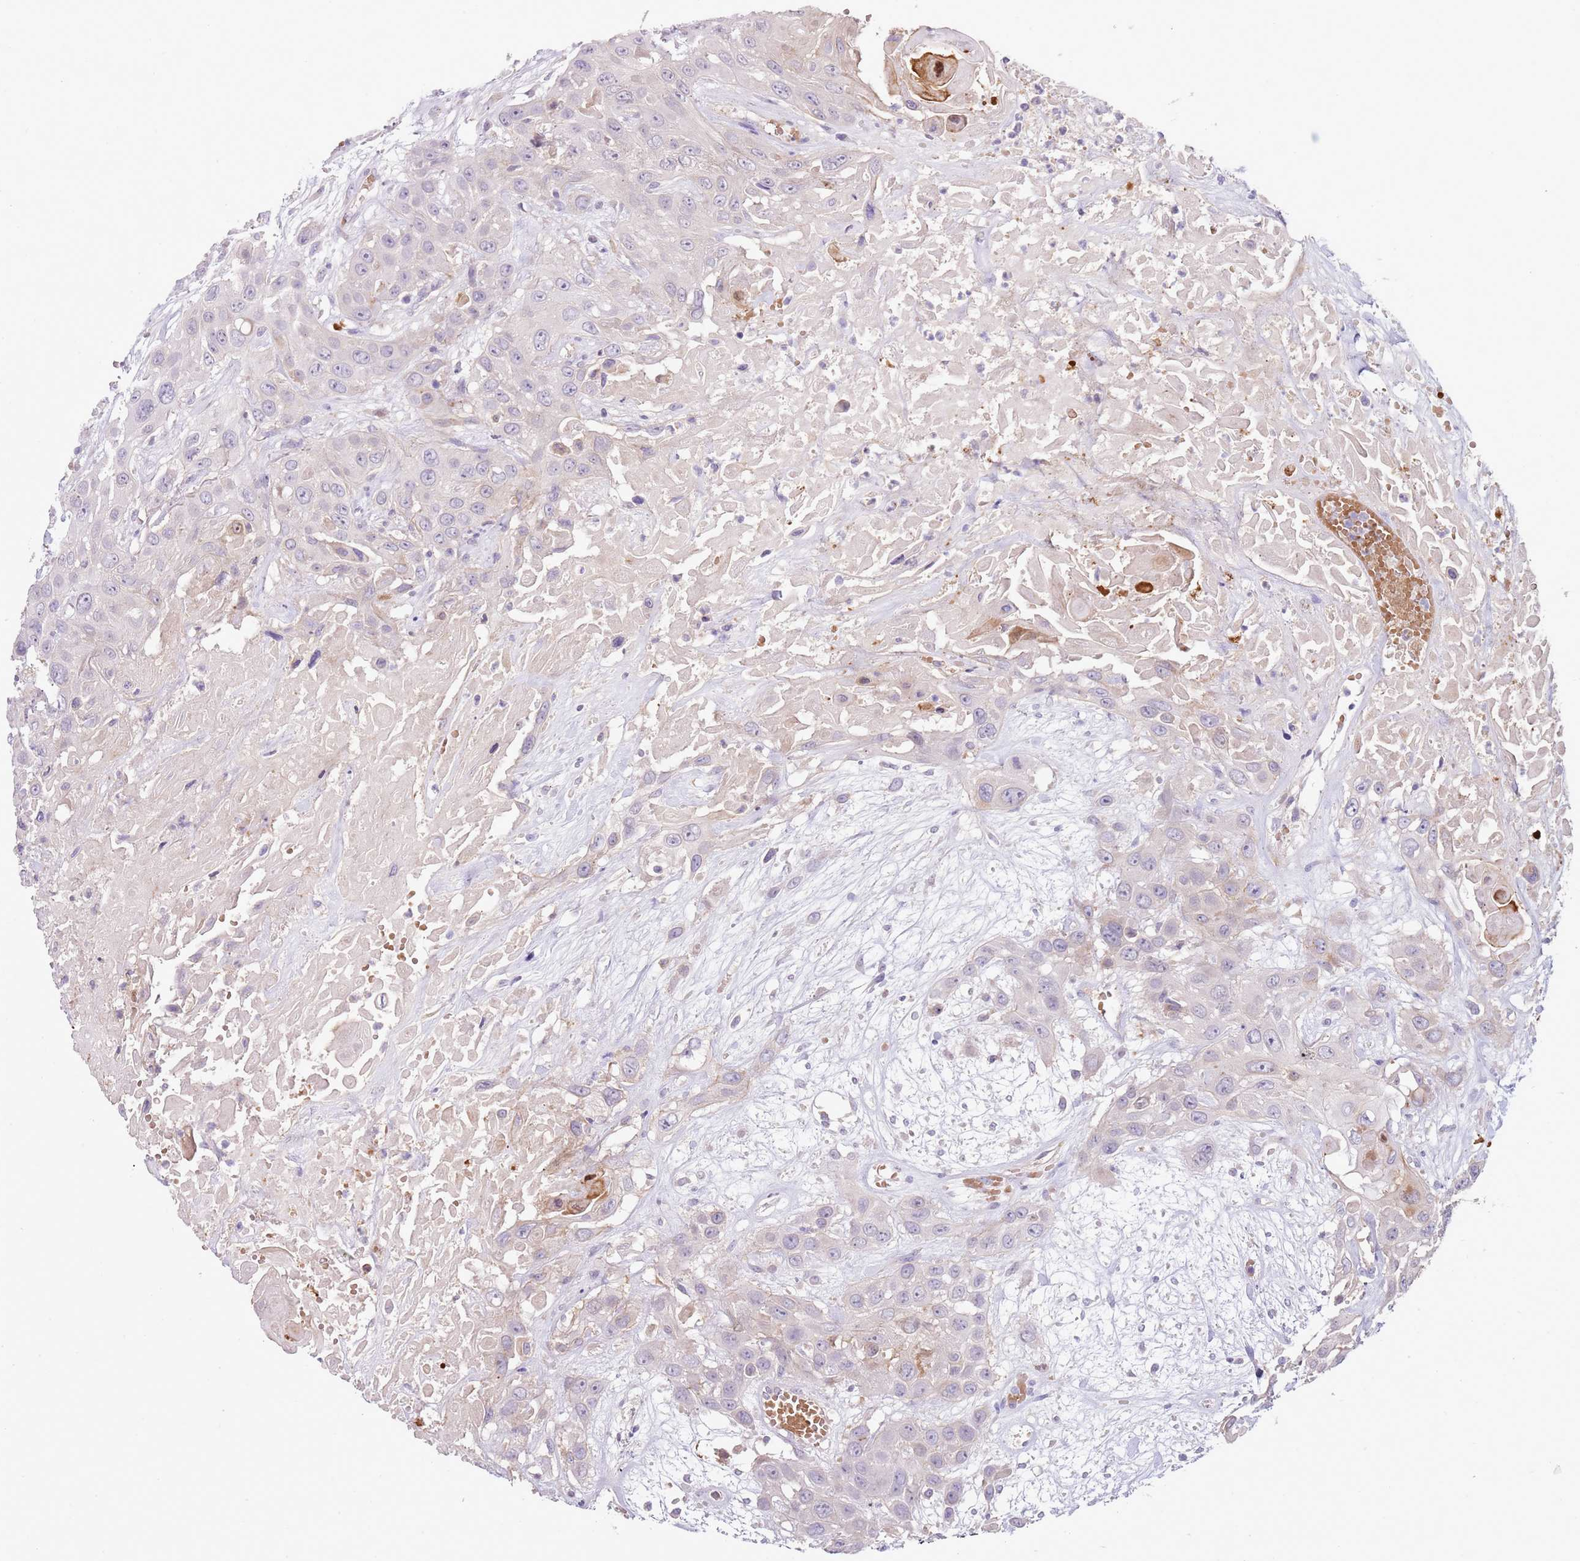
{"staining": {"intensity": "negative", "quantity": "none", "location": "none"}, "tissue": "head and neck cancer", "cell_type": "Tumor cells", "image_type": "cancer", "snomed": [{"axis": "morphology", "description": "Squamous cell carcinoma, NOS"}, {"axis": "topography", "description": "Head-Neck"}], "caption": "Immunohistochemical staining of human head and neck cancer displays no significant positivity in tumor cells.", "gene": "TINAGL1", "patient": {"sex": "male", "age": 81}}